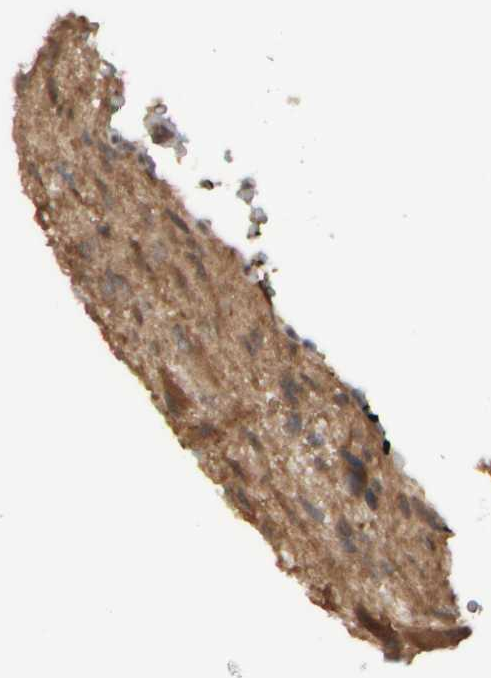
{"staining": {"intensity": "moderate", "quantity": ">75%", "location": "cytoplasmic/membranous"}, "tissue": "glioma", "cell_type": "Tumor cells", "image_type": "cancer", "snomed": [{"axis": "morphology", "description": "Glioma, malignant, High grade"}, {"axis": "topography", "description": "Brain"}], "caption": "A photomicrograph of glioma stained for a protein displays moderate cytoplasmic/membranous brown staining in tumor cells.", "gene": "NAPG", "patient": {"sex": "male", "age": 33}}